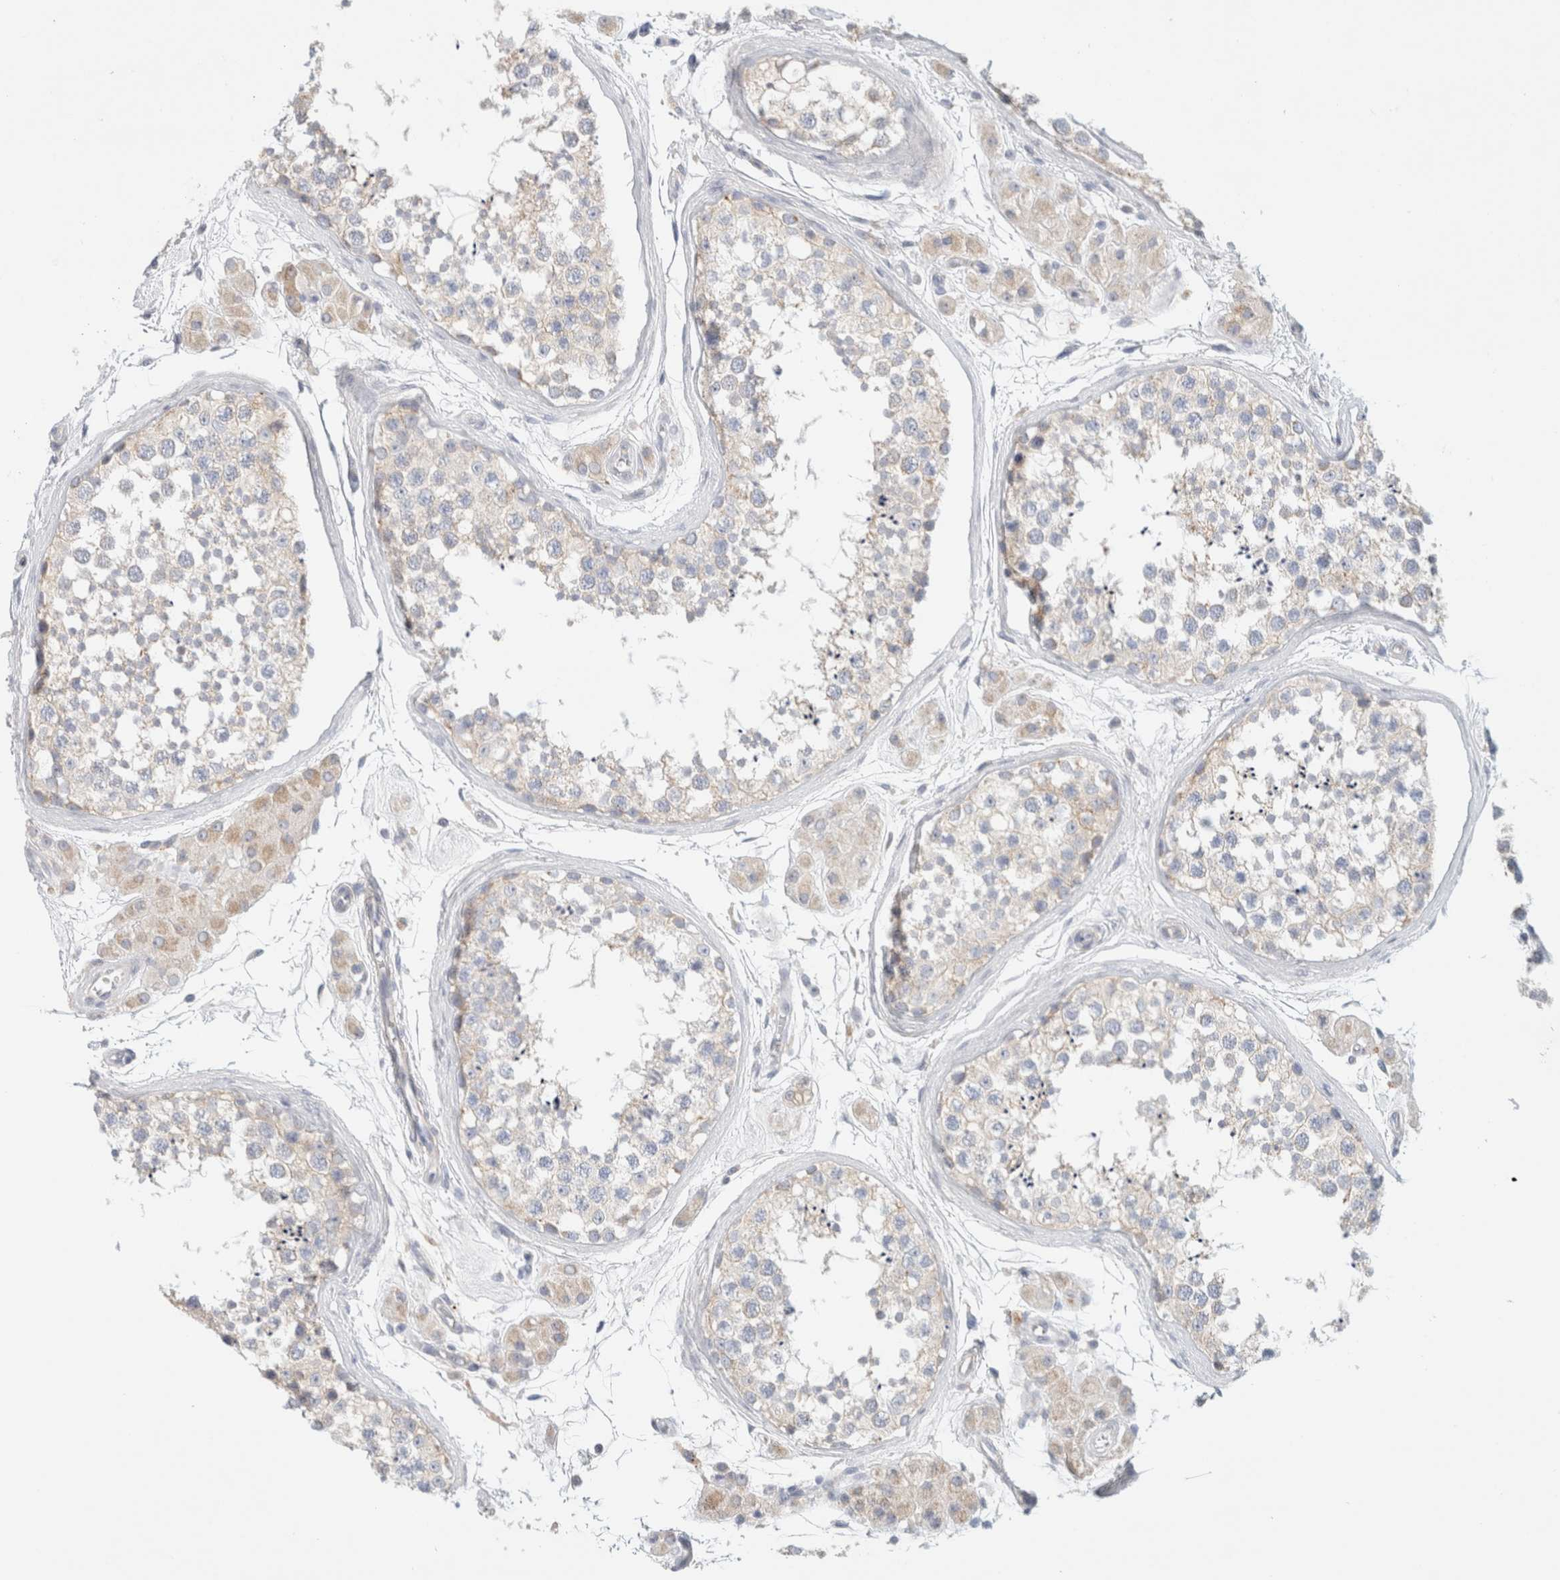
{"staining": {"intensity": "weak", "quantity": "<25%", "location": "cytoplasmic/membranous"}, "tissue": "testis", "cell_type": "Cells in seminiferous ducts", "image_type": "normal", "snomed": [{"axis": "morphology", "description": "Normal tissue, NOS"}, {"axis": "topography", "description": "Testis"}], "caption": "Protein analysis of benign testis reveals no significant expression in cells in seminiferous ducts. (DAB (3,3'-diaminobenzidine) IHC visualized using brightfield microscopy, high magnification).", "gene": "HEXD", "patient": {"sex": "male", "age": 56}}